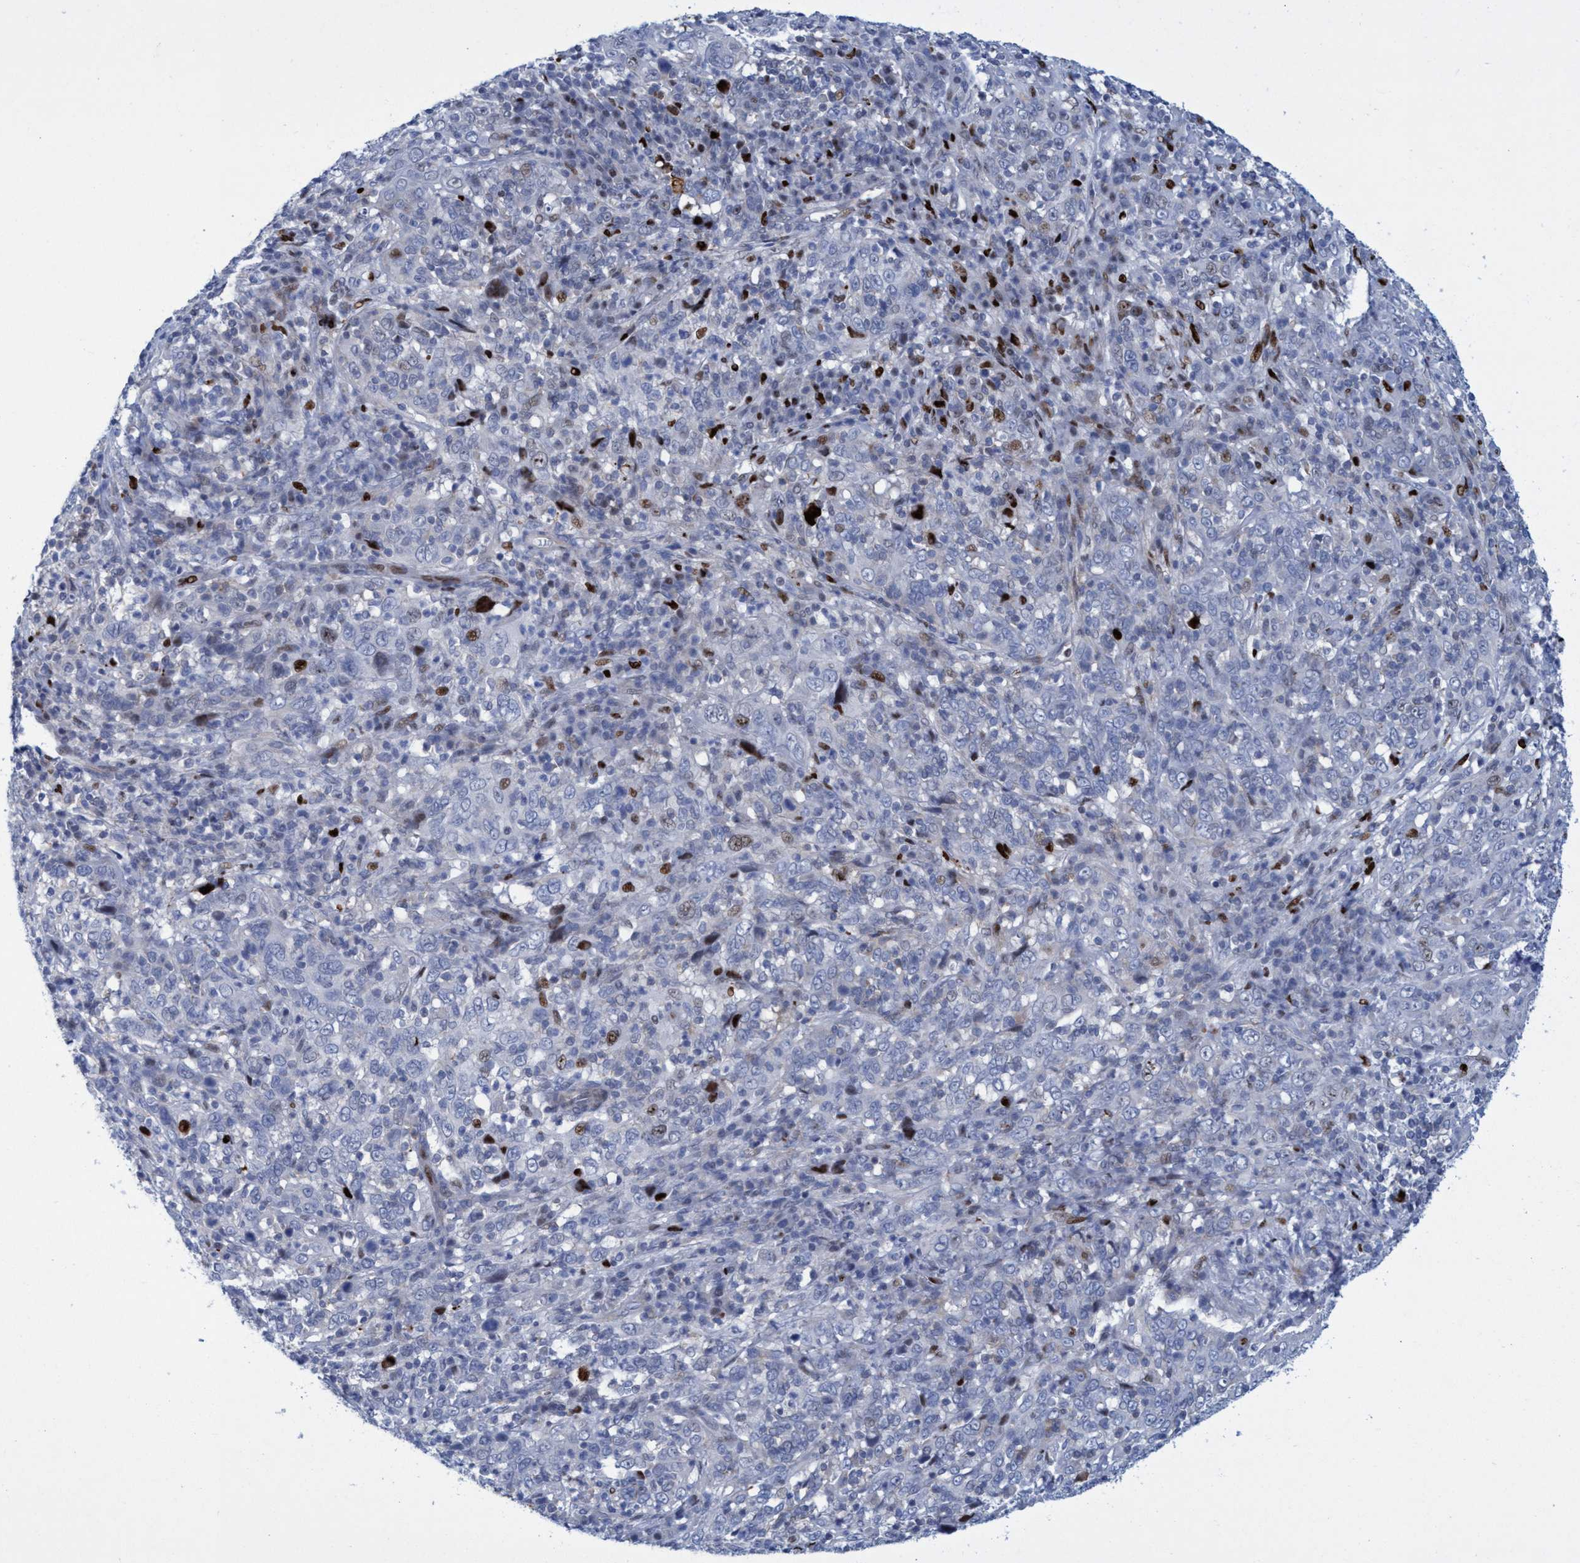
{"staining": {"intensity": "weak", "quantity": "<25%", "location": "nuclear"}, "tissue": "cervical cancer", "cell_type": "Tumor cells", "image_type": "cancer", "snomed": [{"axis": "morphology", "description": "Squamous cell carcinoma, NOS"}, {"axis": "topography", "description": "Cervix"}], "caption": "Squamous cell carcinoma (cervical) stained for a protein using immunohistochemistry demonstrates no positivity tumor cells.", "gene": "R3HCC1", "patient": {"sex": "female", "age": 46}}